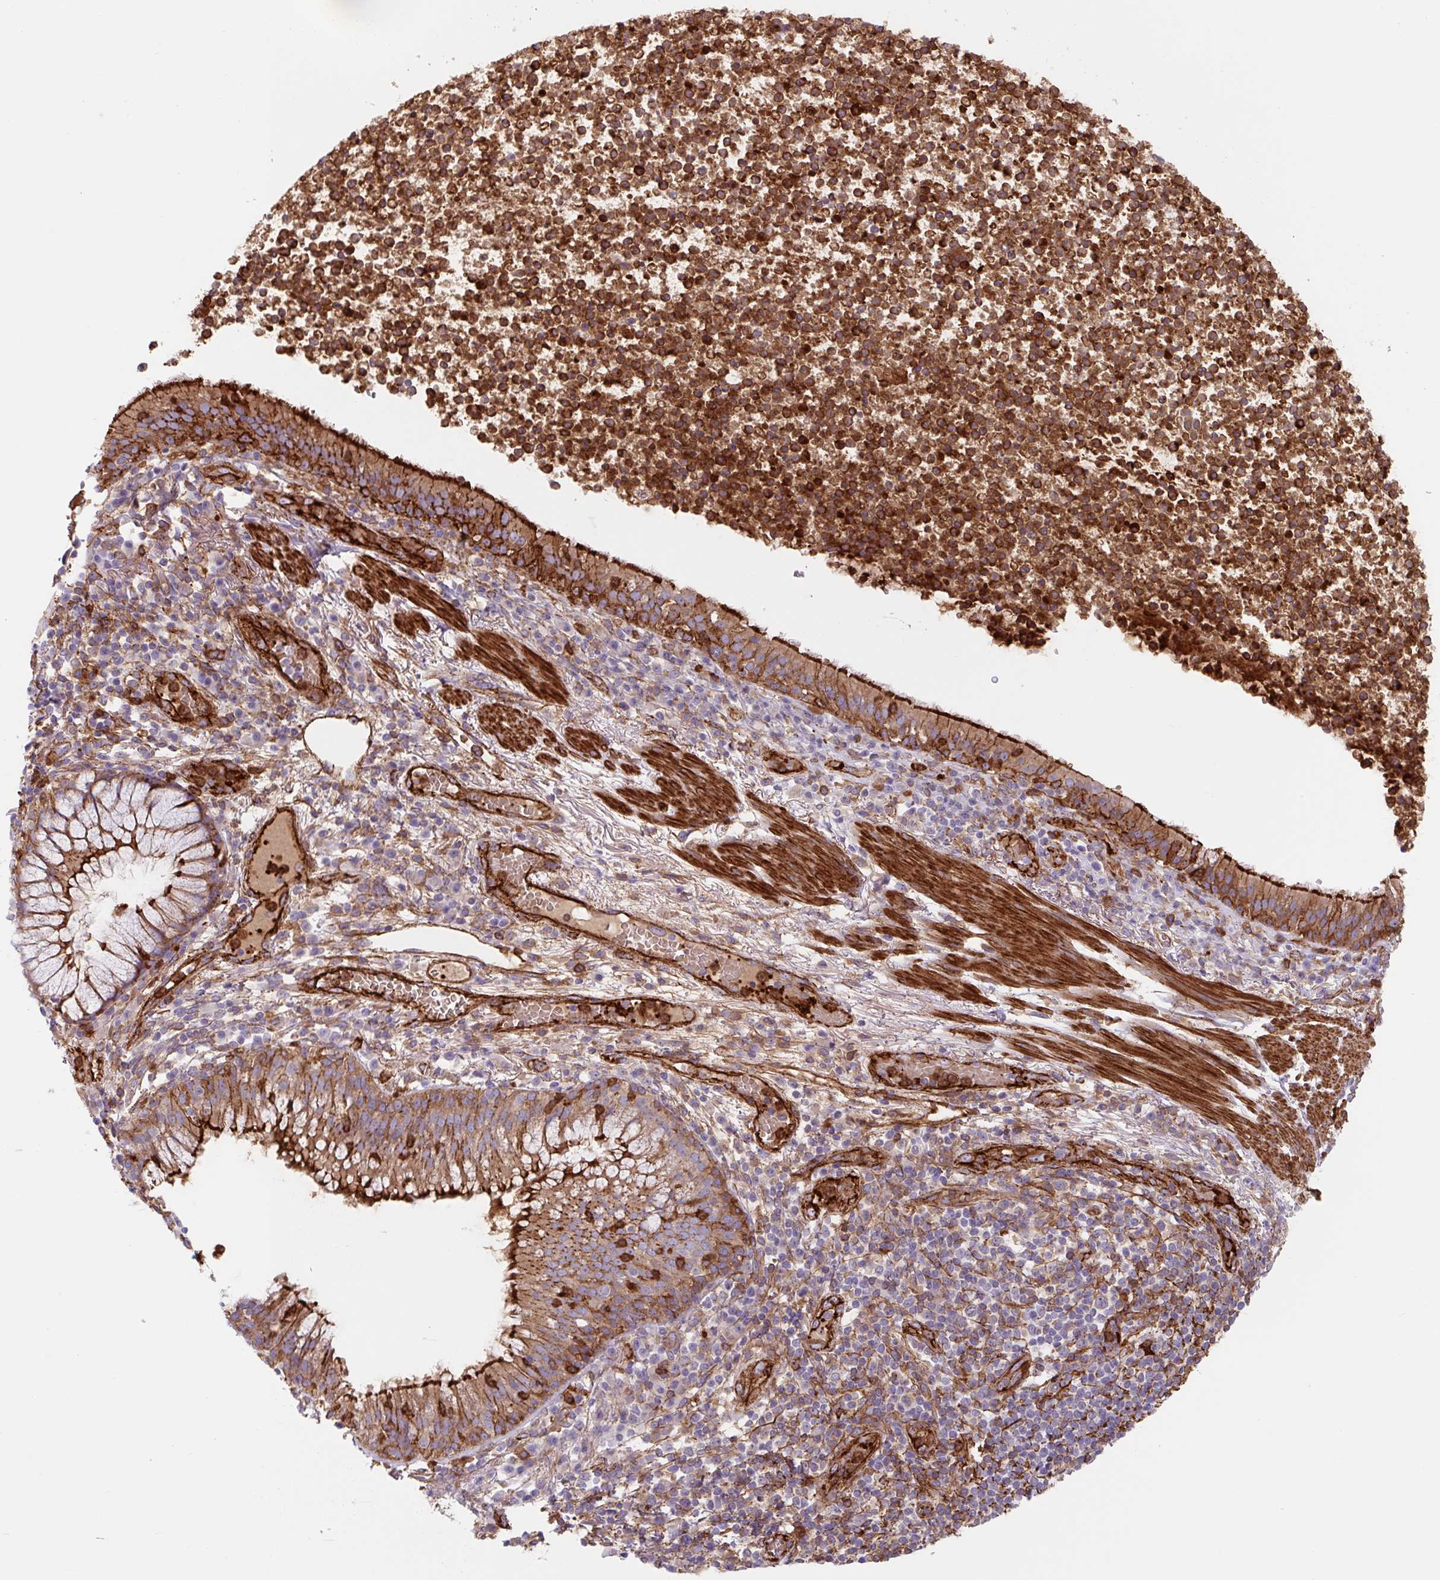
{"staining": {"intensity": "strong", "quantity": ">75%", "location": "cytoplasmic/membranous"}, "tissue": "bronchus", "cell_type": "Respiratory epithelial cells", "image_type": "normal", "snomed": [{"axis": "morphology", "description": "Normal tissue, NOS"}, {"axis": "topography", "description": "Cartilage tissue"}, {"axis": "topography", "description": "Bronchus"}], "caption": "A brown stain shows strong cytoplasmic/membranous expression of a protein in respiratory epithelial cells of normal bronchus.", "gene": "DHFR2", "patient": {"sex": "male", "age": 56}}